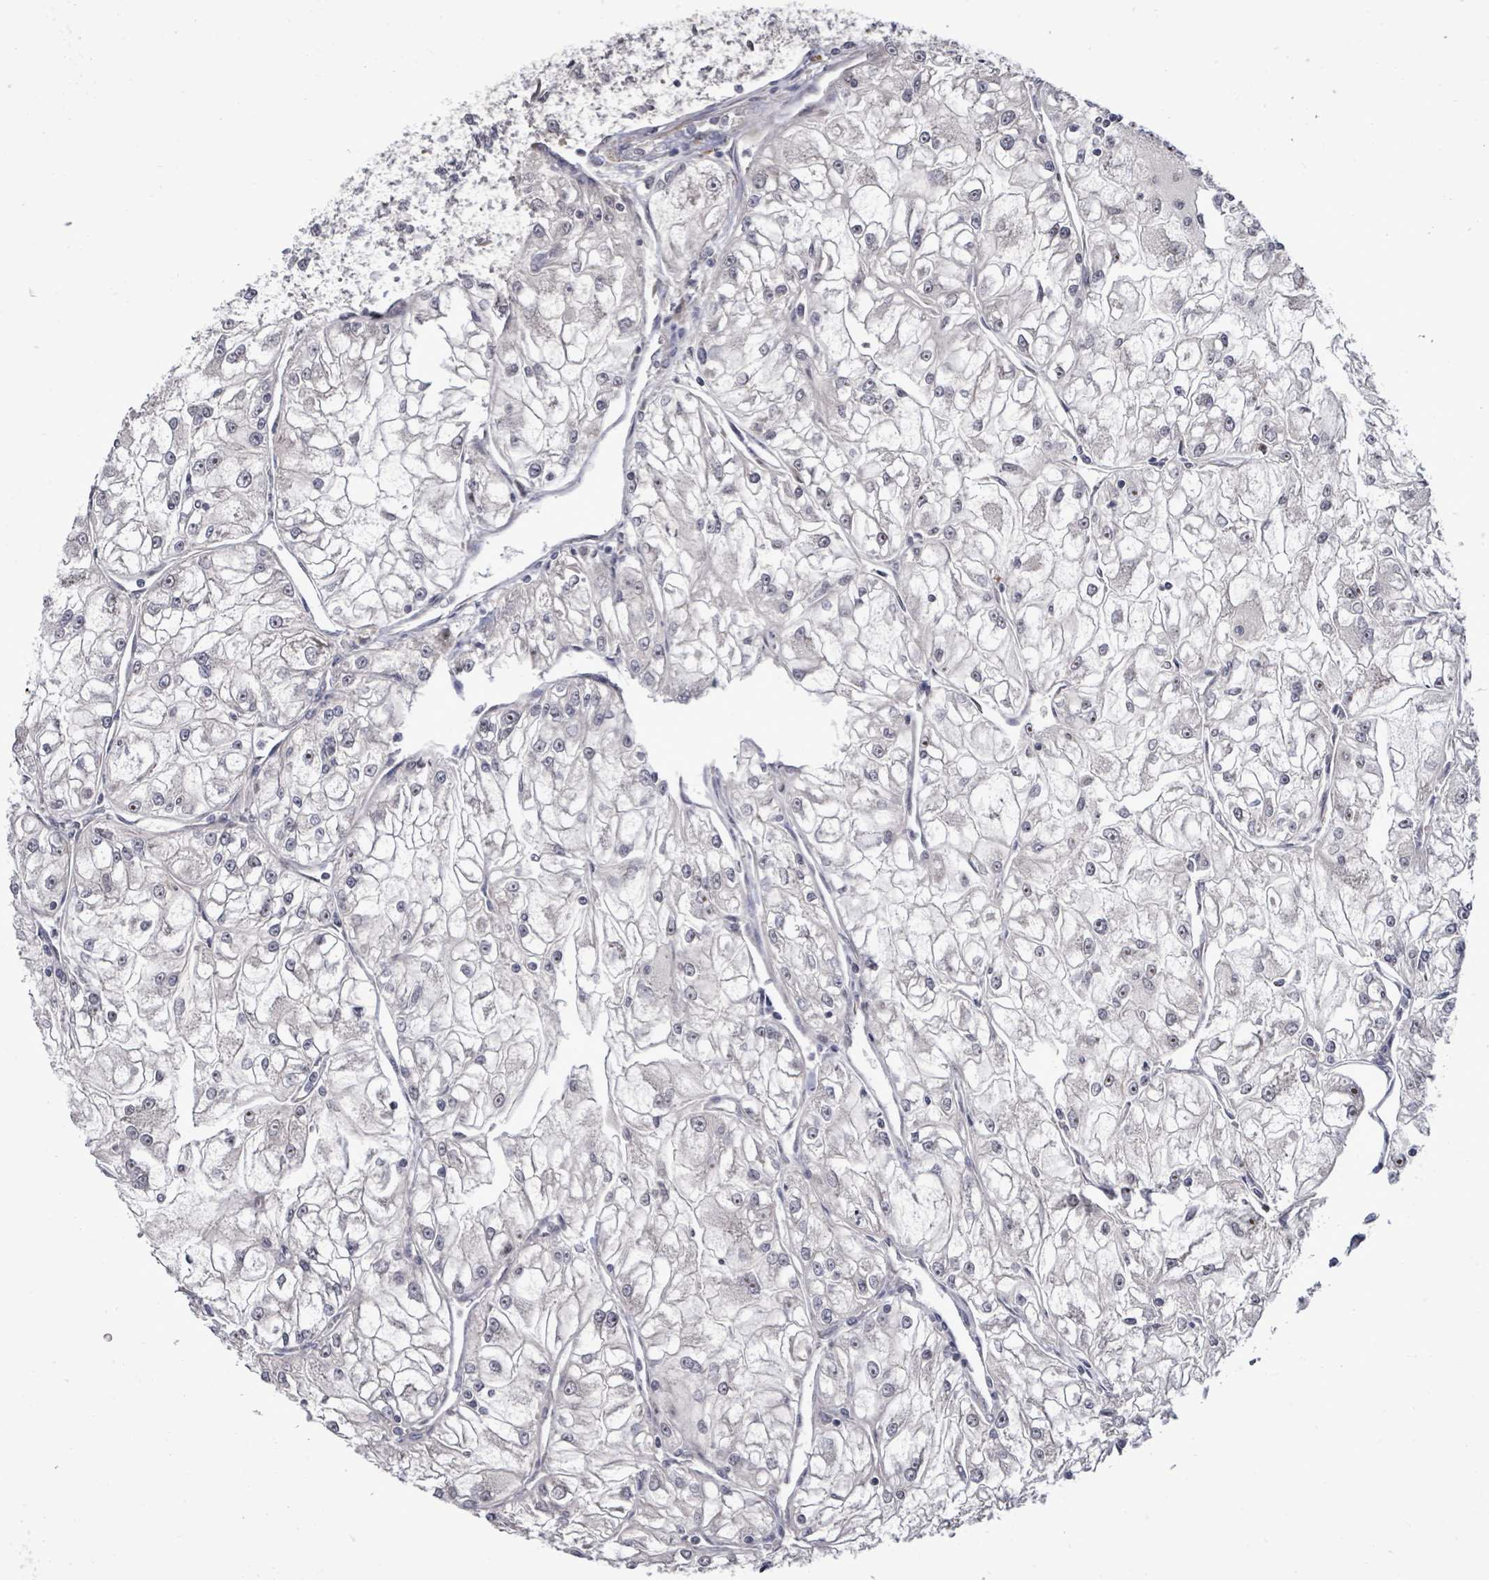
{"staining": {"intensity": "negative", "quantity": "none", "location": "none"}, "tissue": "renal cancer", "cell_type": "Tumor cells", "image_type": "cancer", "snomed": [{"axis": "morphology", "description": "Adenocarcinoma, NOS"}, {"axis": "topography", "description": "Kidney"}], "caption": "The immunohistochemistry (IHC) micrograph has no significant positivity in tumor cells of renal adenocarcinoma tissue.", "gene": "POMGNT2", "patient": {"sex": "female", "age": 72}}